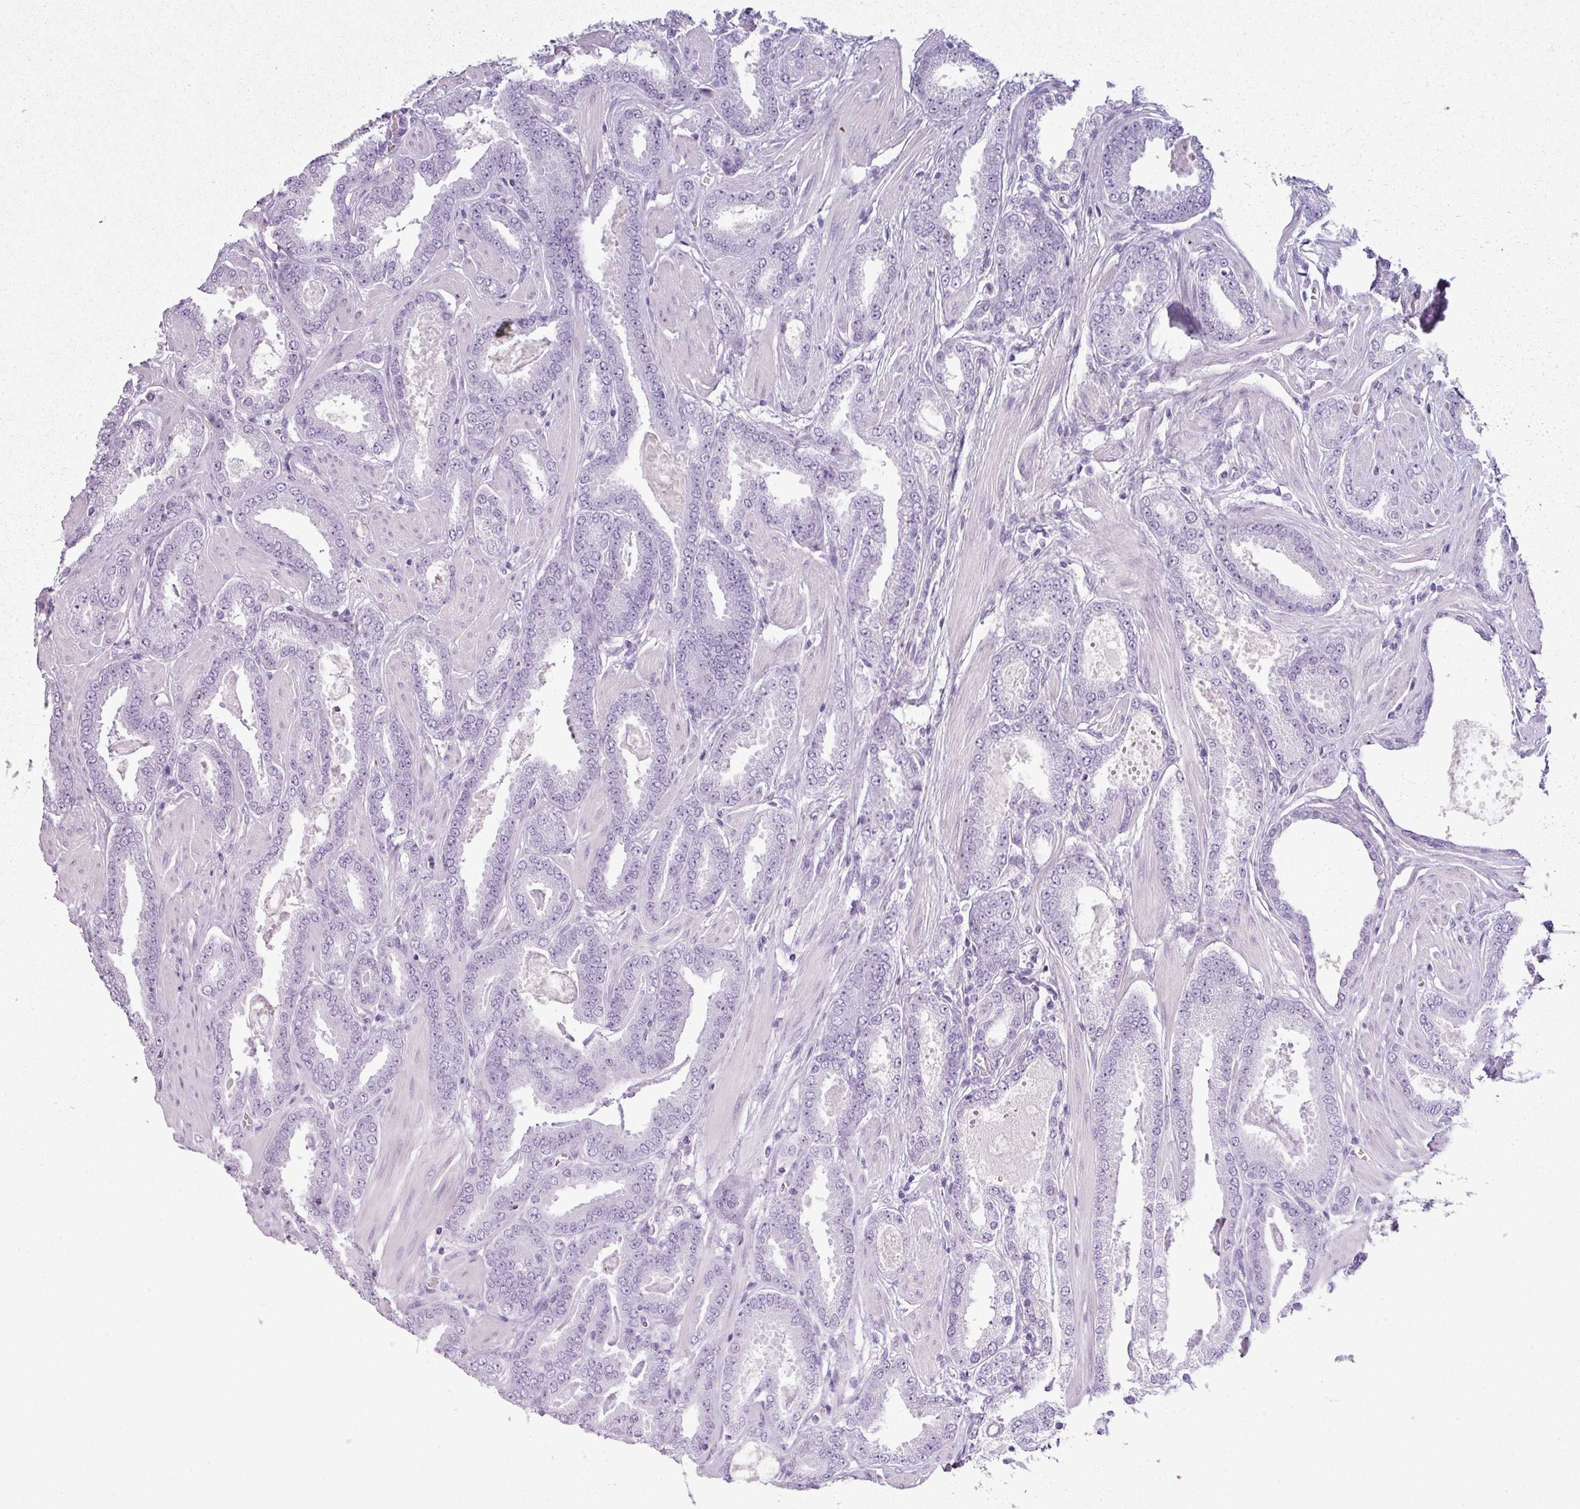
{"staining": {"intensity": "negative", "quantity": "none", "location": "none"}, "tissue": "prostate cancer", "cell_type": "Tumor cells", "image_type": "cancer", "snomed": [{"axis": "morphology", "description": "Adenocarcinoma, Low grade"}, {"axis": "topography", "description": "Prostate"}], "caption": "An immunohistochemistry (IHC) micrograph of prostate cancer is shown. There is no staining in tumor cells of prostate cancer.", "gene": "SCT", "patient": {"sex": "male", "age": 42}}